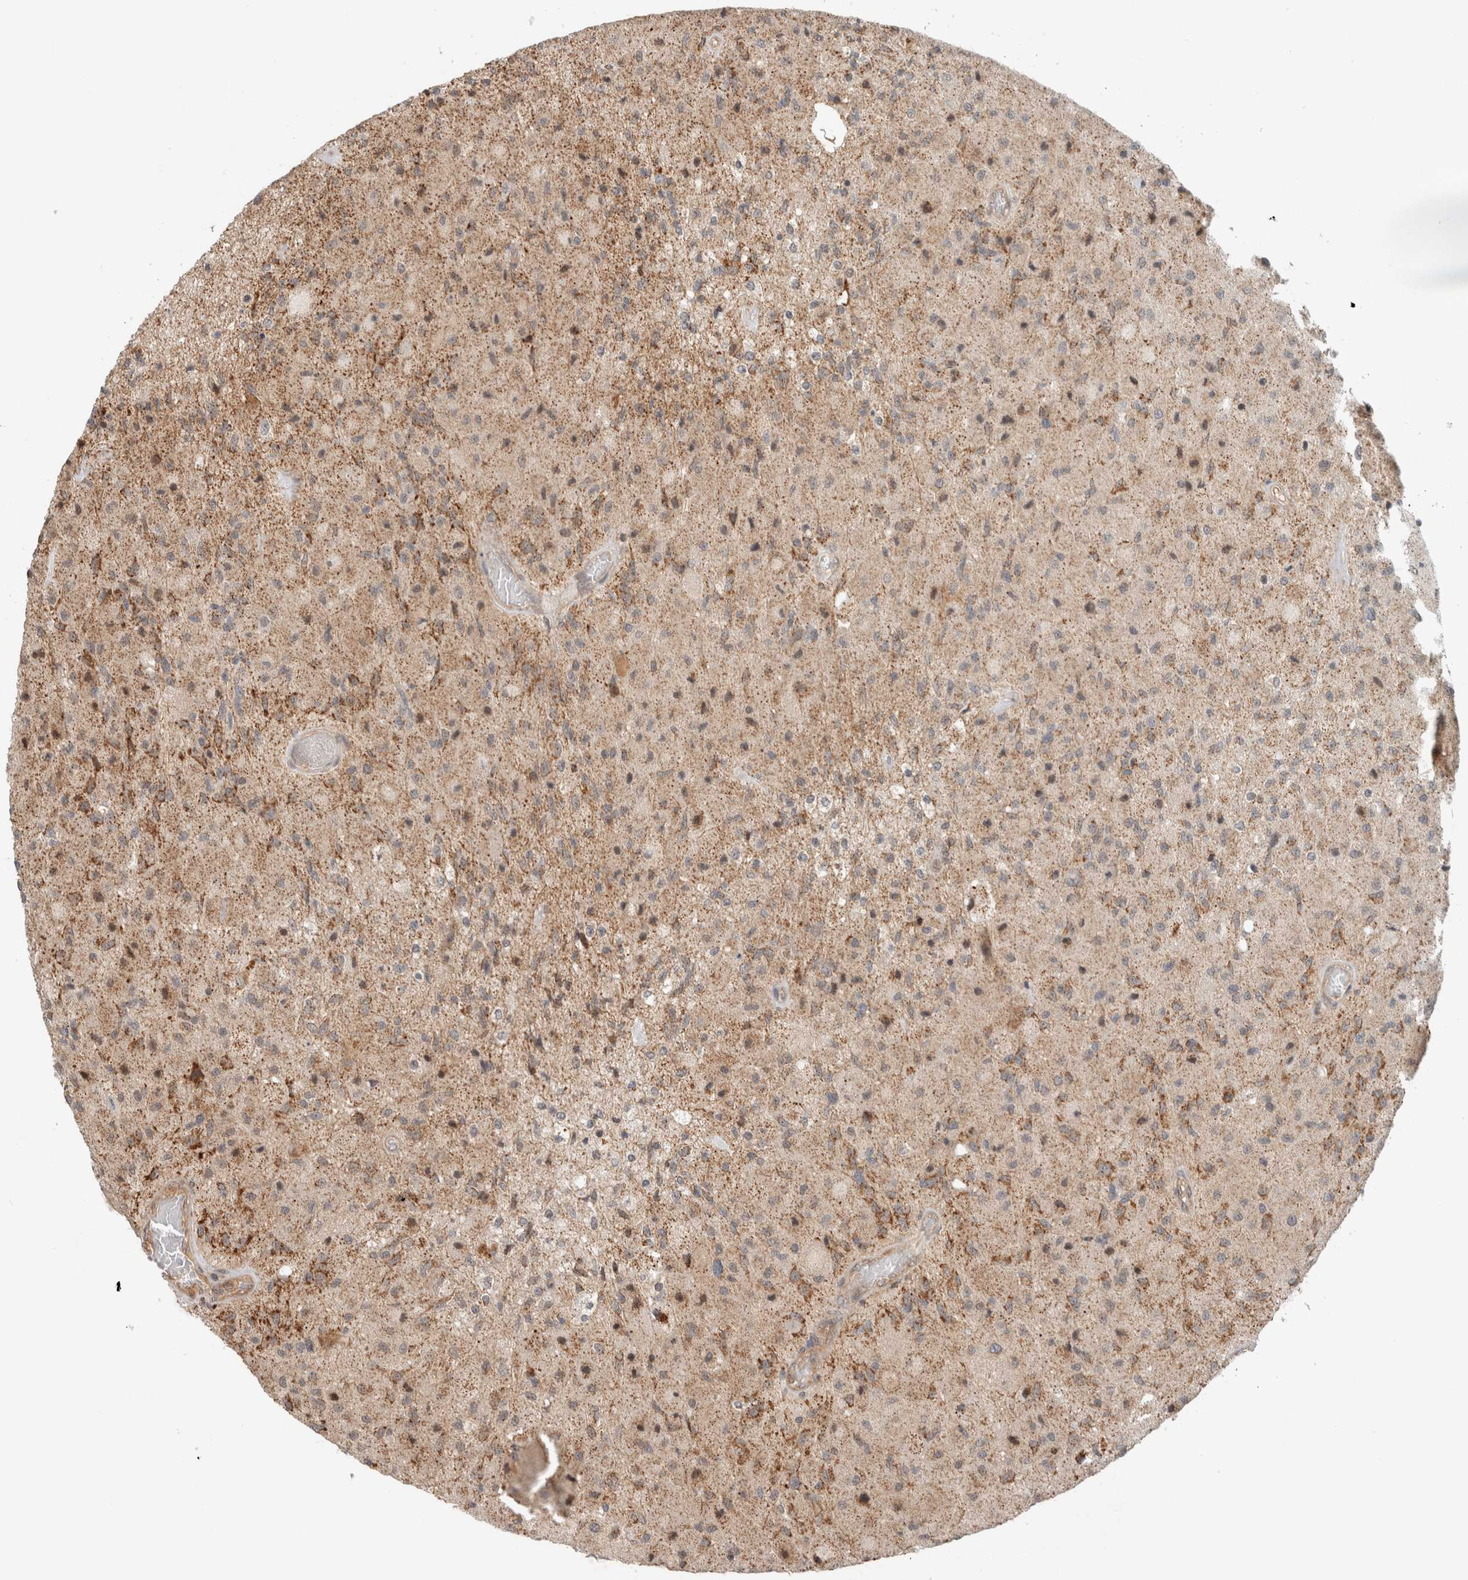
{"staining": {"intensity": "weak", "quantity": ">75%", "location": "cytoplasmic/membranous"}, "tissue": "glioma", "cell_type": "Tumor cells", "image_type": "cancer", "snomed": [{"axis": "morphology", "description": "Normal tissue, NOS"}, {"axis": "morphology", "description": "Glioma, malignant, High grade"}, {"axis": "topography", "description": "Cerebral cortex"}], "caption": "Weak cytoplasmic/membranous positivity for a protein is seen in approximately >75% of tumor cells of glioma using IHC.", "gene": "CAAP1", "patient": {"sex": "male", "age": 77}}